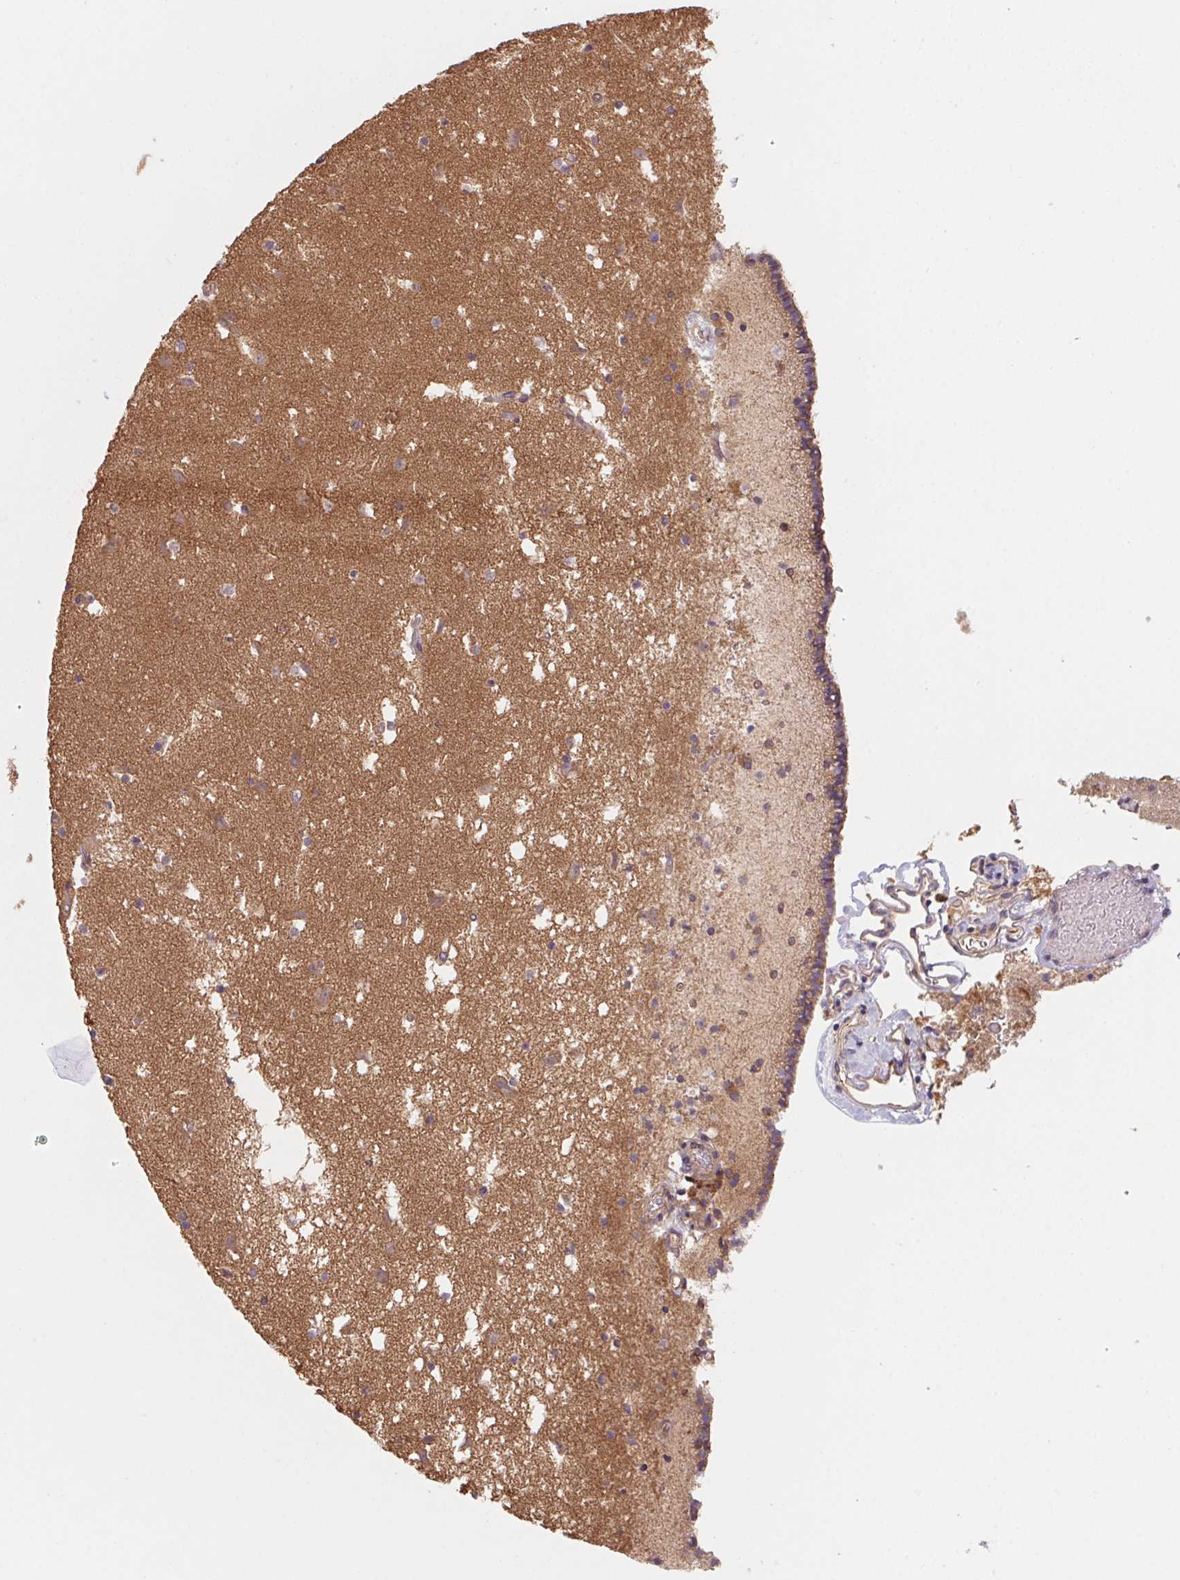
{"staining": {"intensity": "weak", "quantity": "<25%", "location": "cytoplasmic/membranous"}, "tissue": "caudate", "cell_type": "Glial cells", "image_type": "normal", "snomed": [{"axis": "morphology", "description": "Normal tissue, NOS"}, {"axis": "topography", "description": "Lateral ventricle wall"}], "caption": "Immunohistochemical staining of benign human caudate demonstrates no significant expression in glial cells. The staining was performed using DAB to visualize the protein expression in brown, while the nuclei were stained in blue with hematoxylin (Magnification: 20x).", "gene": "RAB1A", "patient": {"sex": "female", "age": 42}}